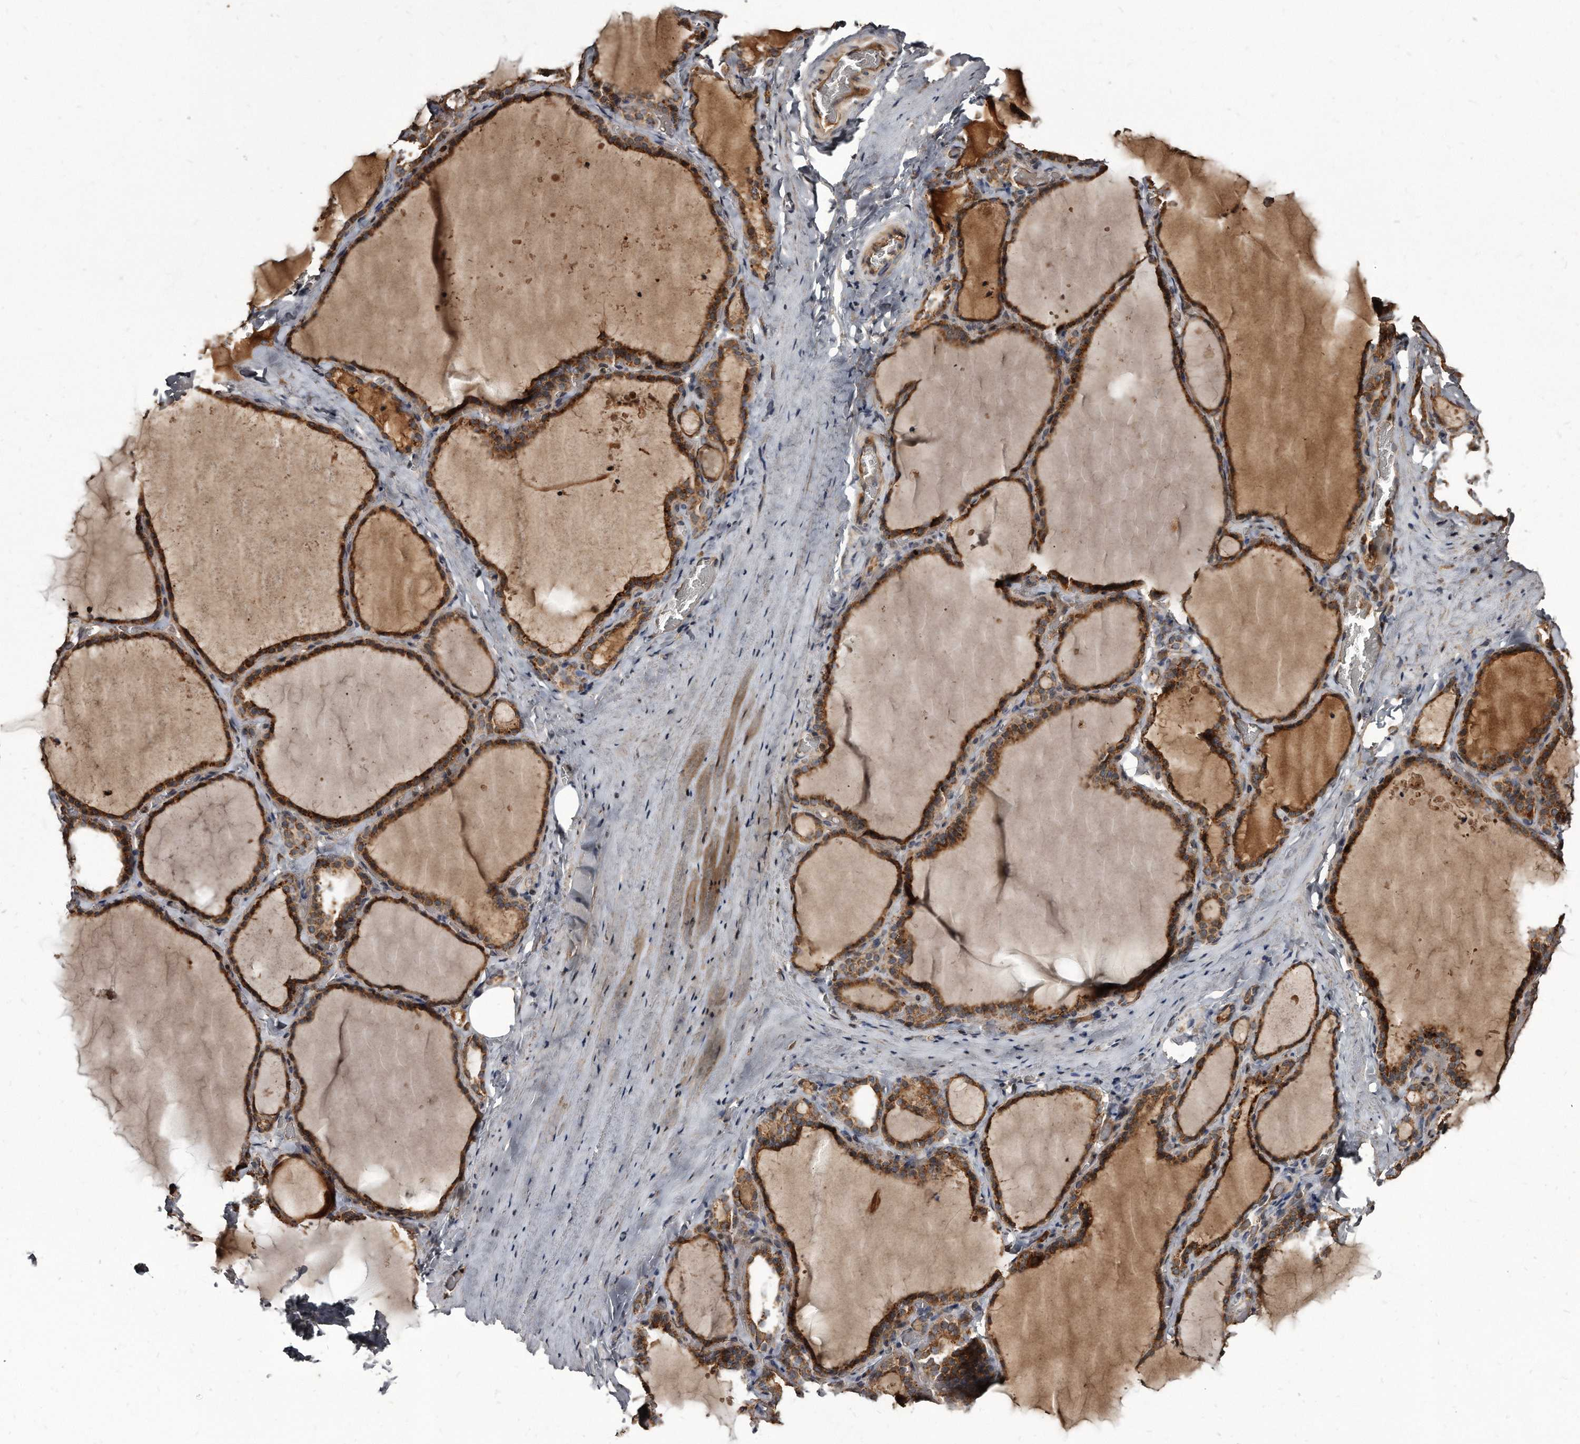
{"staining": {"intensity": "moderate", "quantity": ">75%", "location": "cytoplasmic/membranous"}, "tissue": "thyroid gland", "cell_type": "Glandular cells", "image_type": "normal", "snomed": [{"axis": "morphology", "description": "Normal tissue, NOS"}, {"axis": "topography", "description": "Thyroid gland"}], "caption": "Immunohistochemistry (DAB) staining of normal thyroid gland exhibits moderate cytoplasmic/membranous protein positivity in approximately >75% of glandular cells. The staining was performed using DAB (3,3'-diaminobenzidine) to visualize the protein expression in brown, while the nuclei were stained in blue with hematoxylin (Magnification: 20x).", "gene": "FAM136A", "patient": {"sex": "female", "age": 22}}